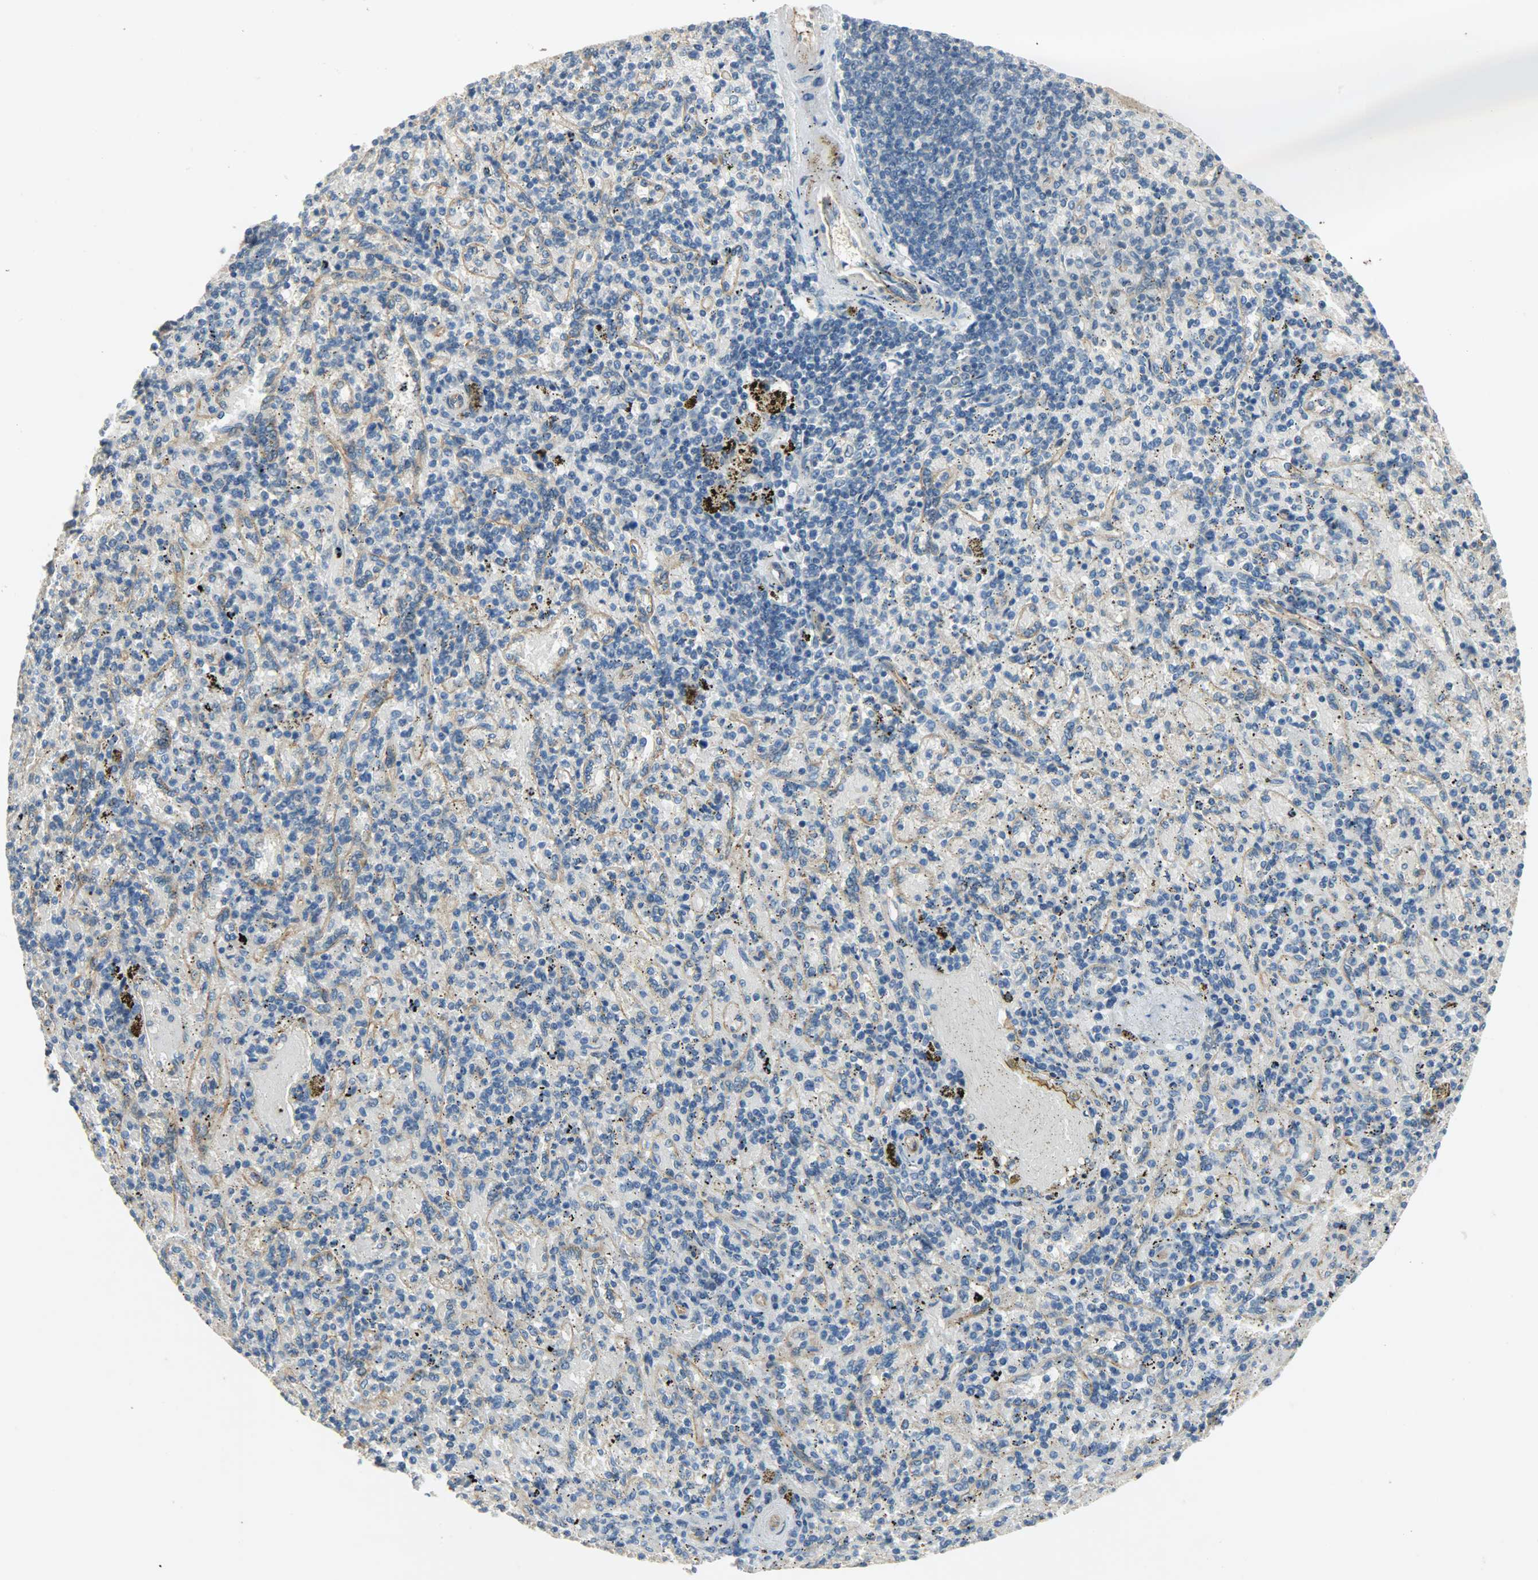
{"staining": {"intensity": "weak", "quantity": "<25%", "location": "cytoplasmic/membranous"}, "tissue": "spleen", "cell_type": "Cells in red pulp", "image_type": "normal", "snomed": [{"axis": "morphology", "description": "Normal tissue, NOS"}, {"axis": "topography", "description": "Spleen"}], "caption": "An IHC image of benign spleen is shown. There is no staining in cells in red pulp of spleen.", "gene": "KIAA1217", "patient": {"sex": "female", "age": 43}}